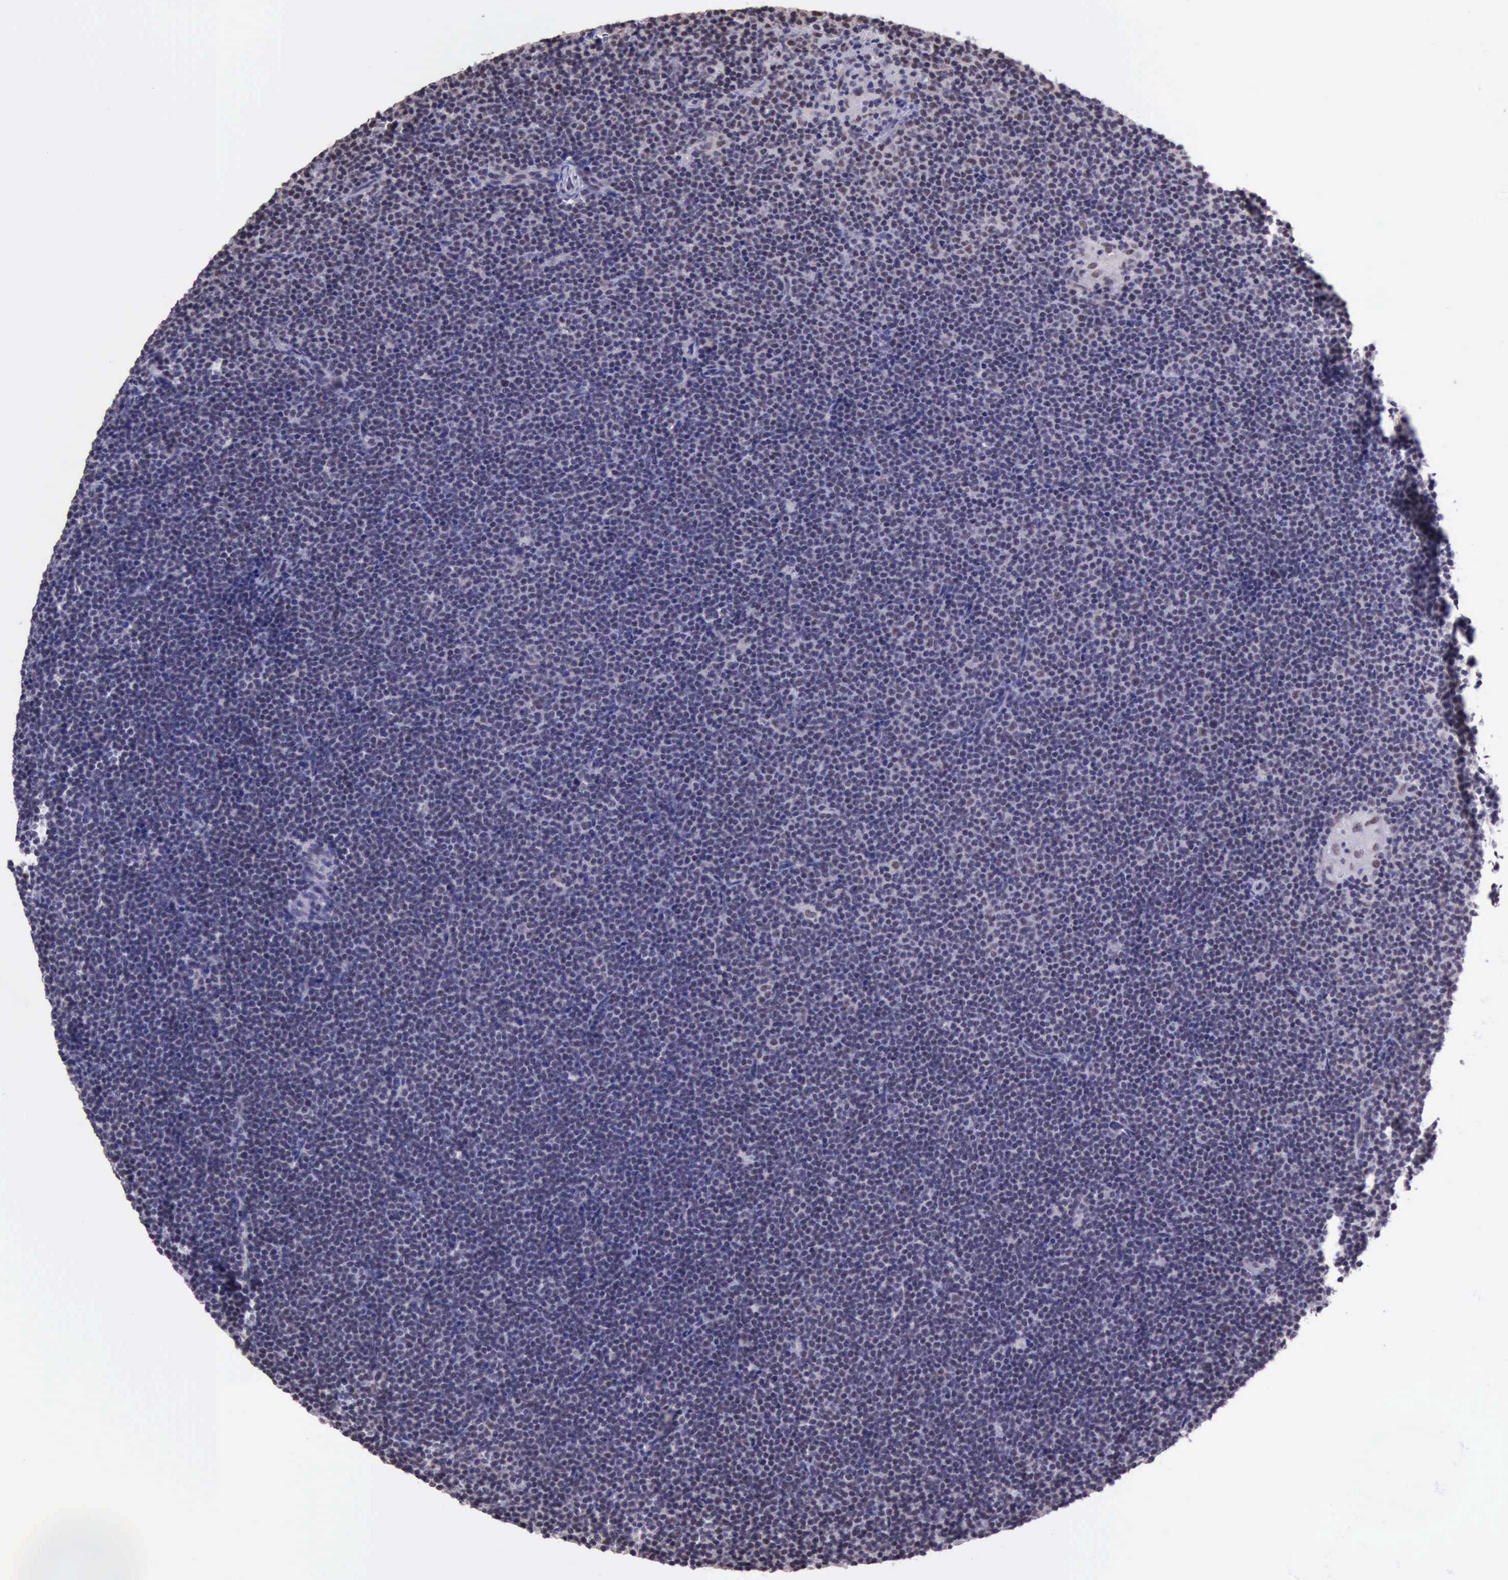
{"staining": {"intensity": "negative", "quantity": "none", "location": "none"}, "tissue": "lymphoma", "cell_type": "Tumor cells", "image_type": "cancer", "snomed": [{"axis": "morphology", "description": "Malignant lymphoma, non-Hodgkin's type, Low grade"}, {"axis": "topography", "description": "Lymph node"}], "caption": "The photomicrograph exhibits no significant staining in tumor cells of lymphoma.", "gene": "PRPF39", "patient": {"sex": "female", "age": 69}}